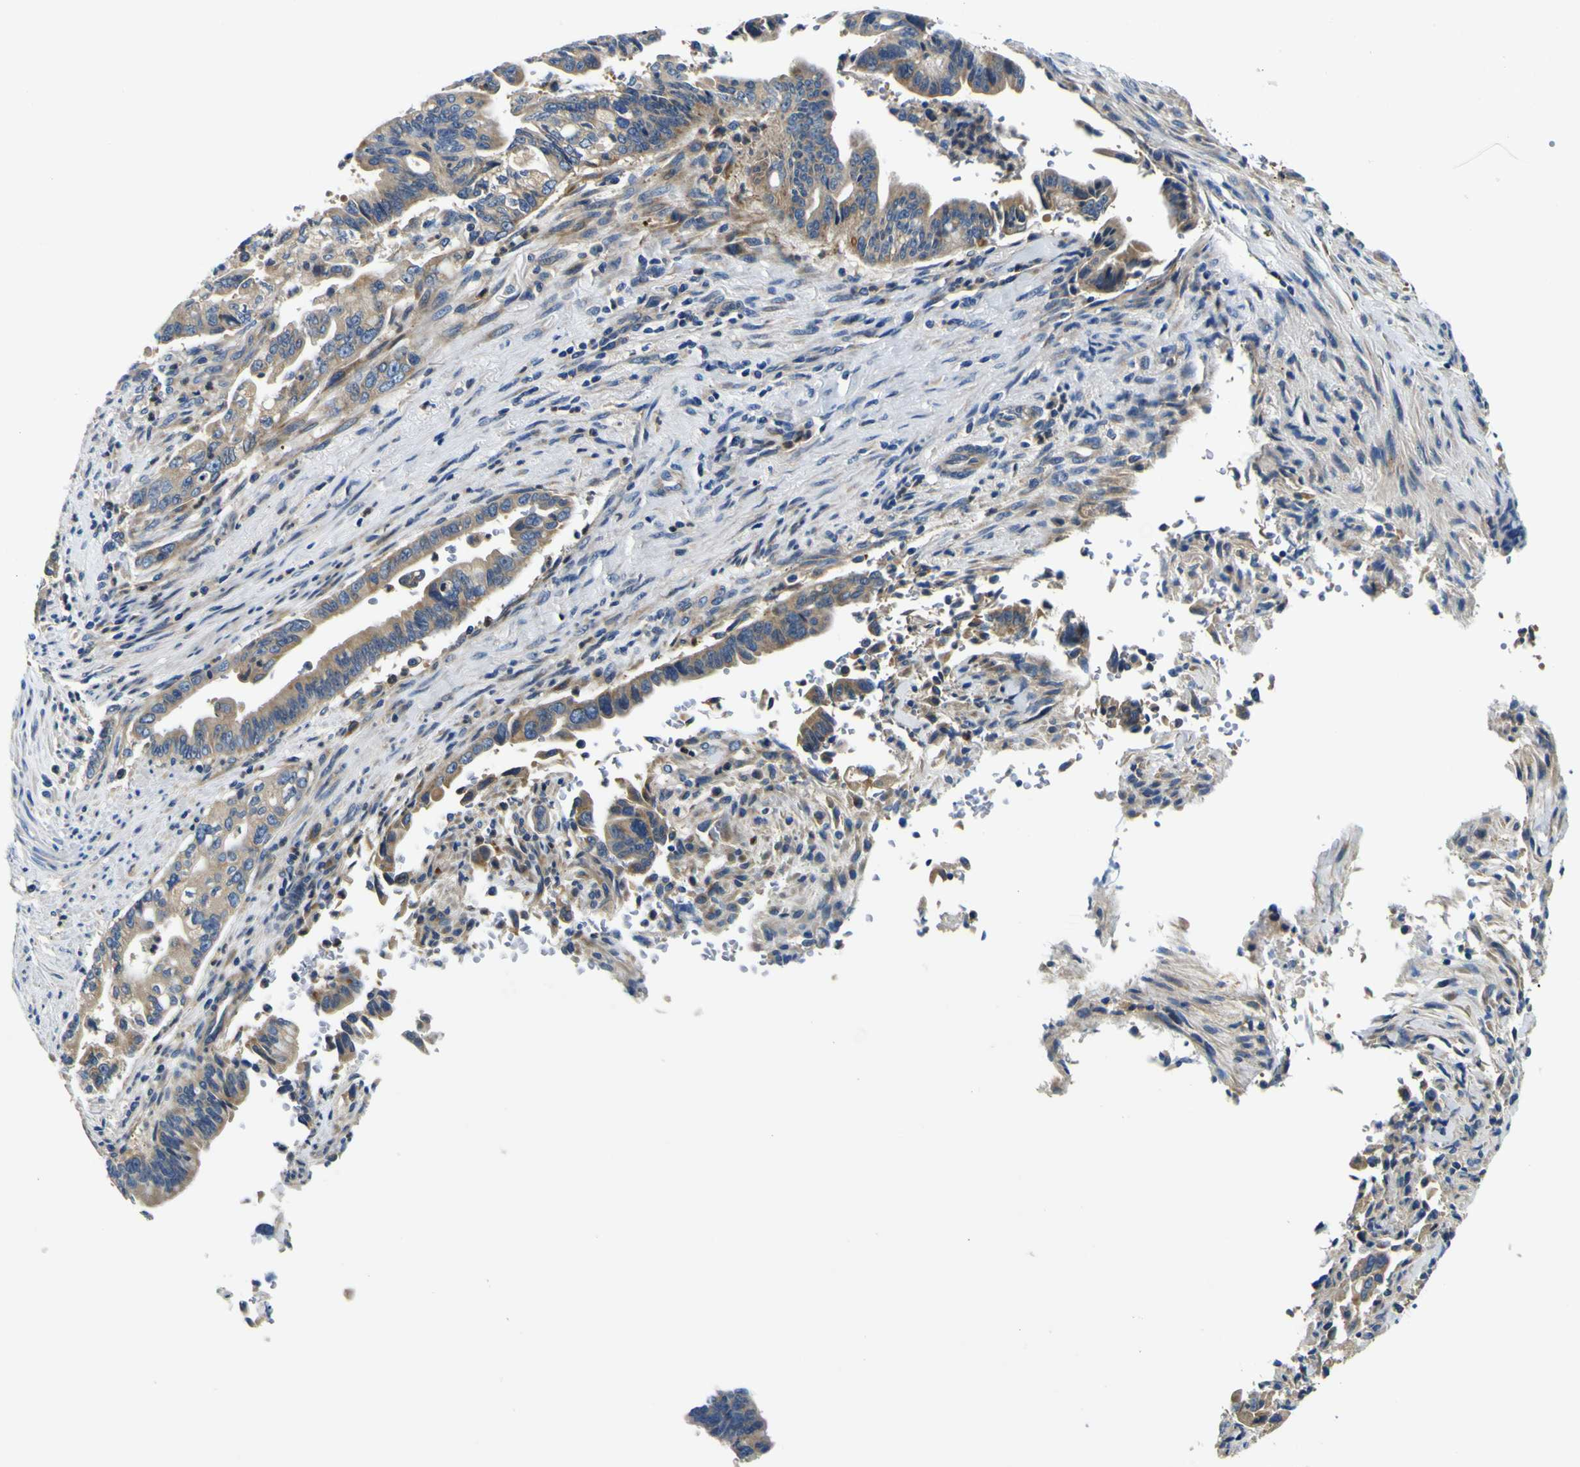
{"staining": {"intensity": "moderate", "quantity": ">75%", "location": "cytoplasmic/membranous"}, "tissue": "pancreatic cancer", "cell_type": "Tumor cells", "image_type": "cancer", "snomed": [{"axis": "morphology", "description": "Adenocarcinoma, NOS"}, {"axis": "topography", "description": "Pancreas"}], "caption": "A high-resolution histopathology image shows immunohistochemistry staining of pancreatic adenocarcinoma, which exhibits moderate cytoplasmic/membranous positivity in approximately >75% of tumor cells. (DAB IHC with brightfield microscopy, high magnification).", "gene": "CLSTN1", "patient": {"sex": "male", "age": 70}}